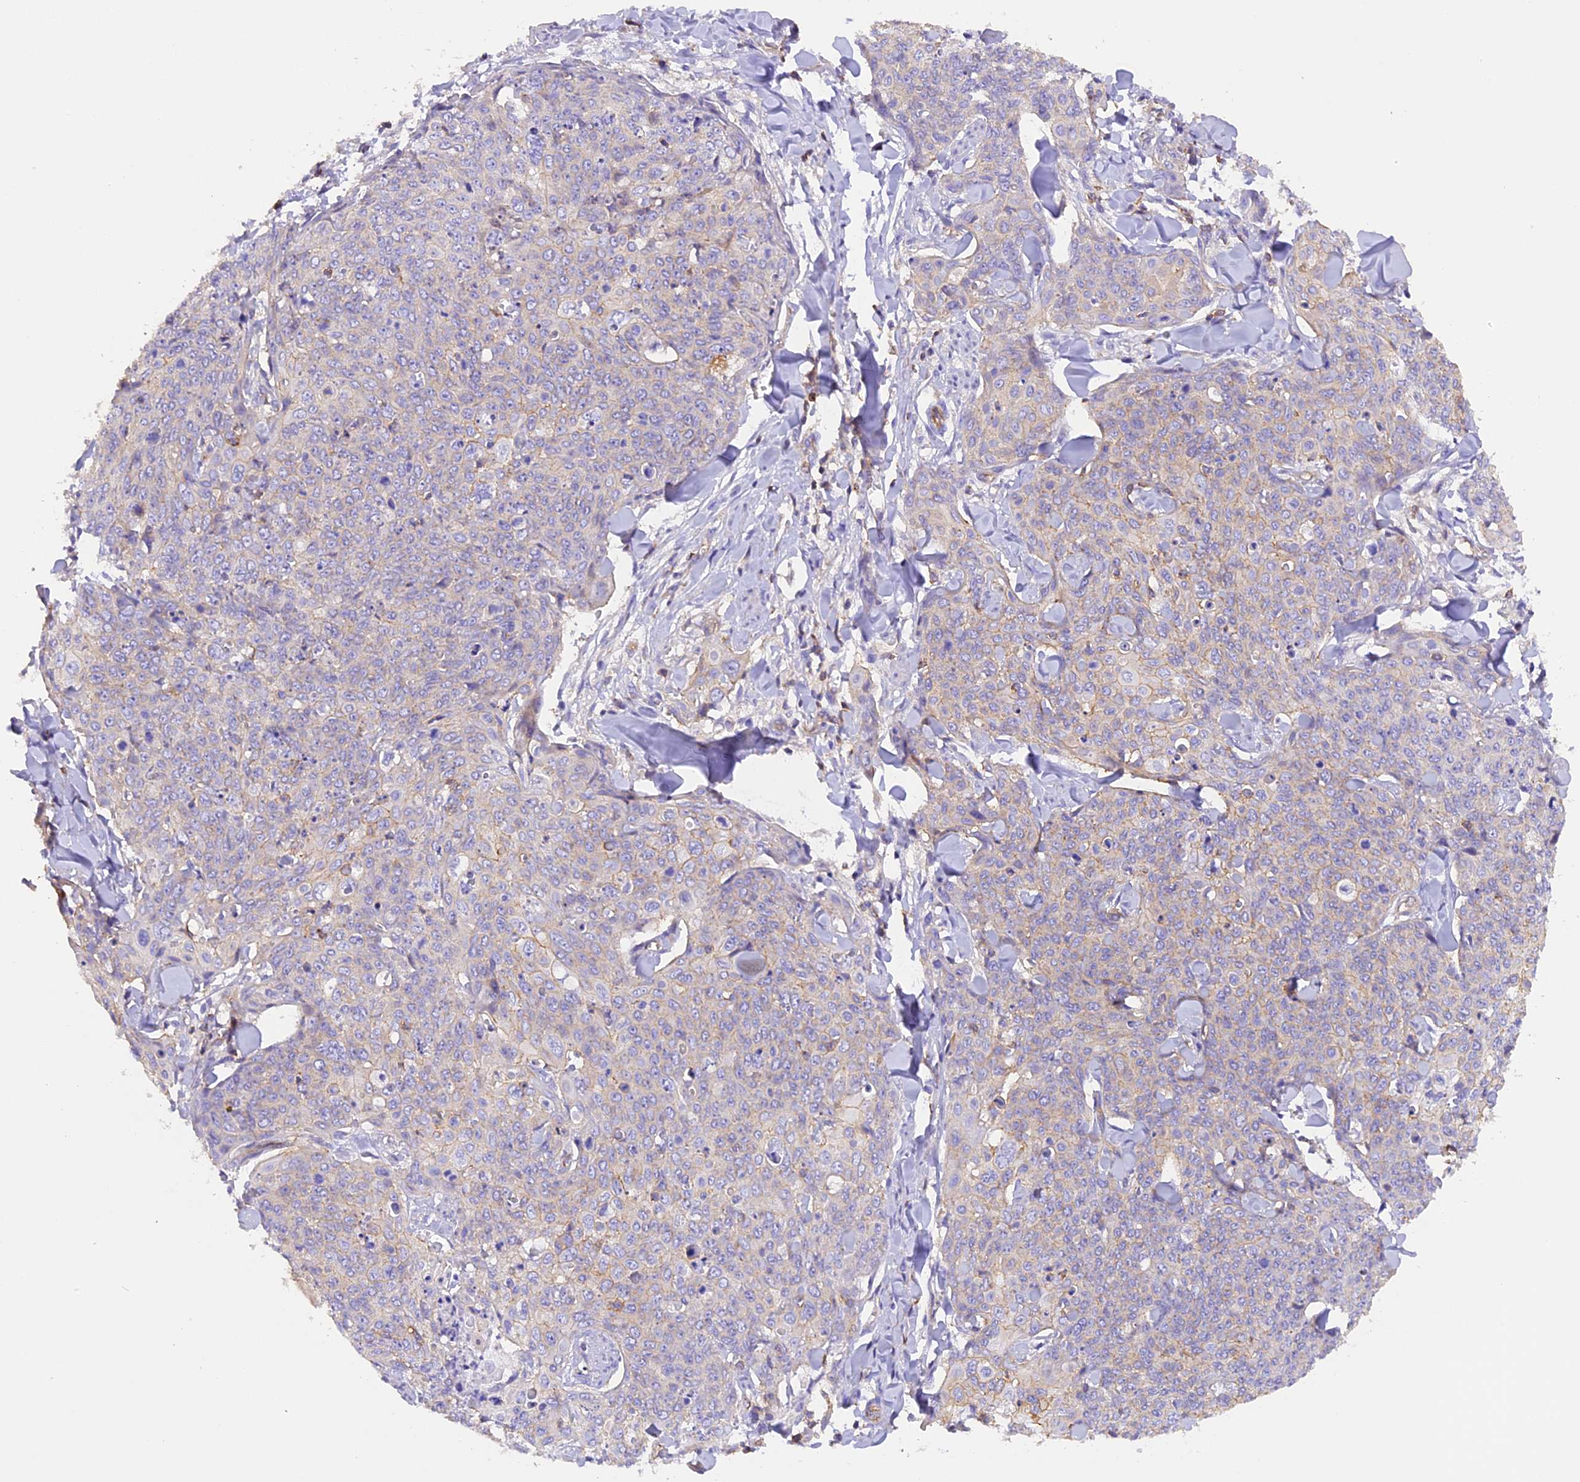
{"staining": {"intensity": "negative", "quantity": "none", "location": "none"}, "tissue": "skin cancer", "cell_type": "Tumor cells", "image_type": "cancer", "snomed": [{"axis": "morphology", "description": "Squamous cell carcinoma, NOS"}, {"axis": "topography", "description": "Skin"}, {"axis": "topography", "description": "Vulva"}], "caption": "Tumor cells are negative for brown protein staining in squamous cell carcinoma (skin).", "gene": "FAM193A", "patient": {"sex": "female", "age": 85}}